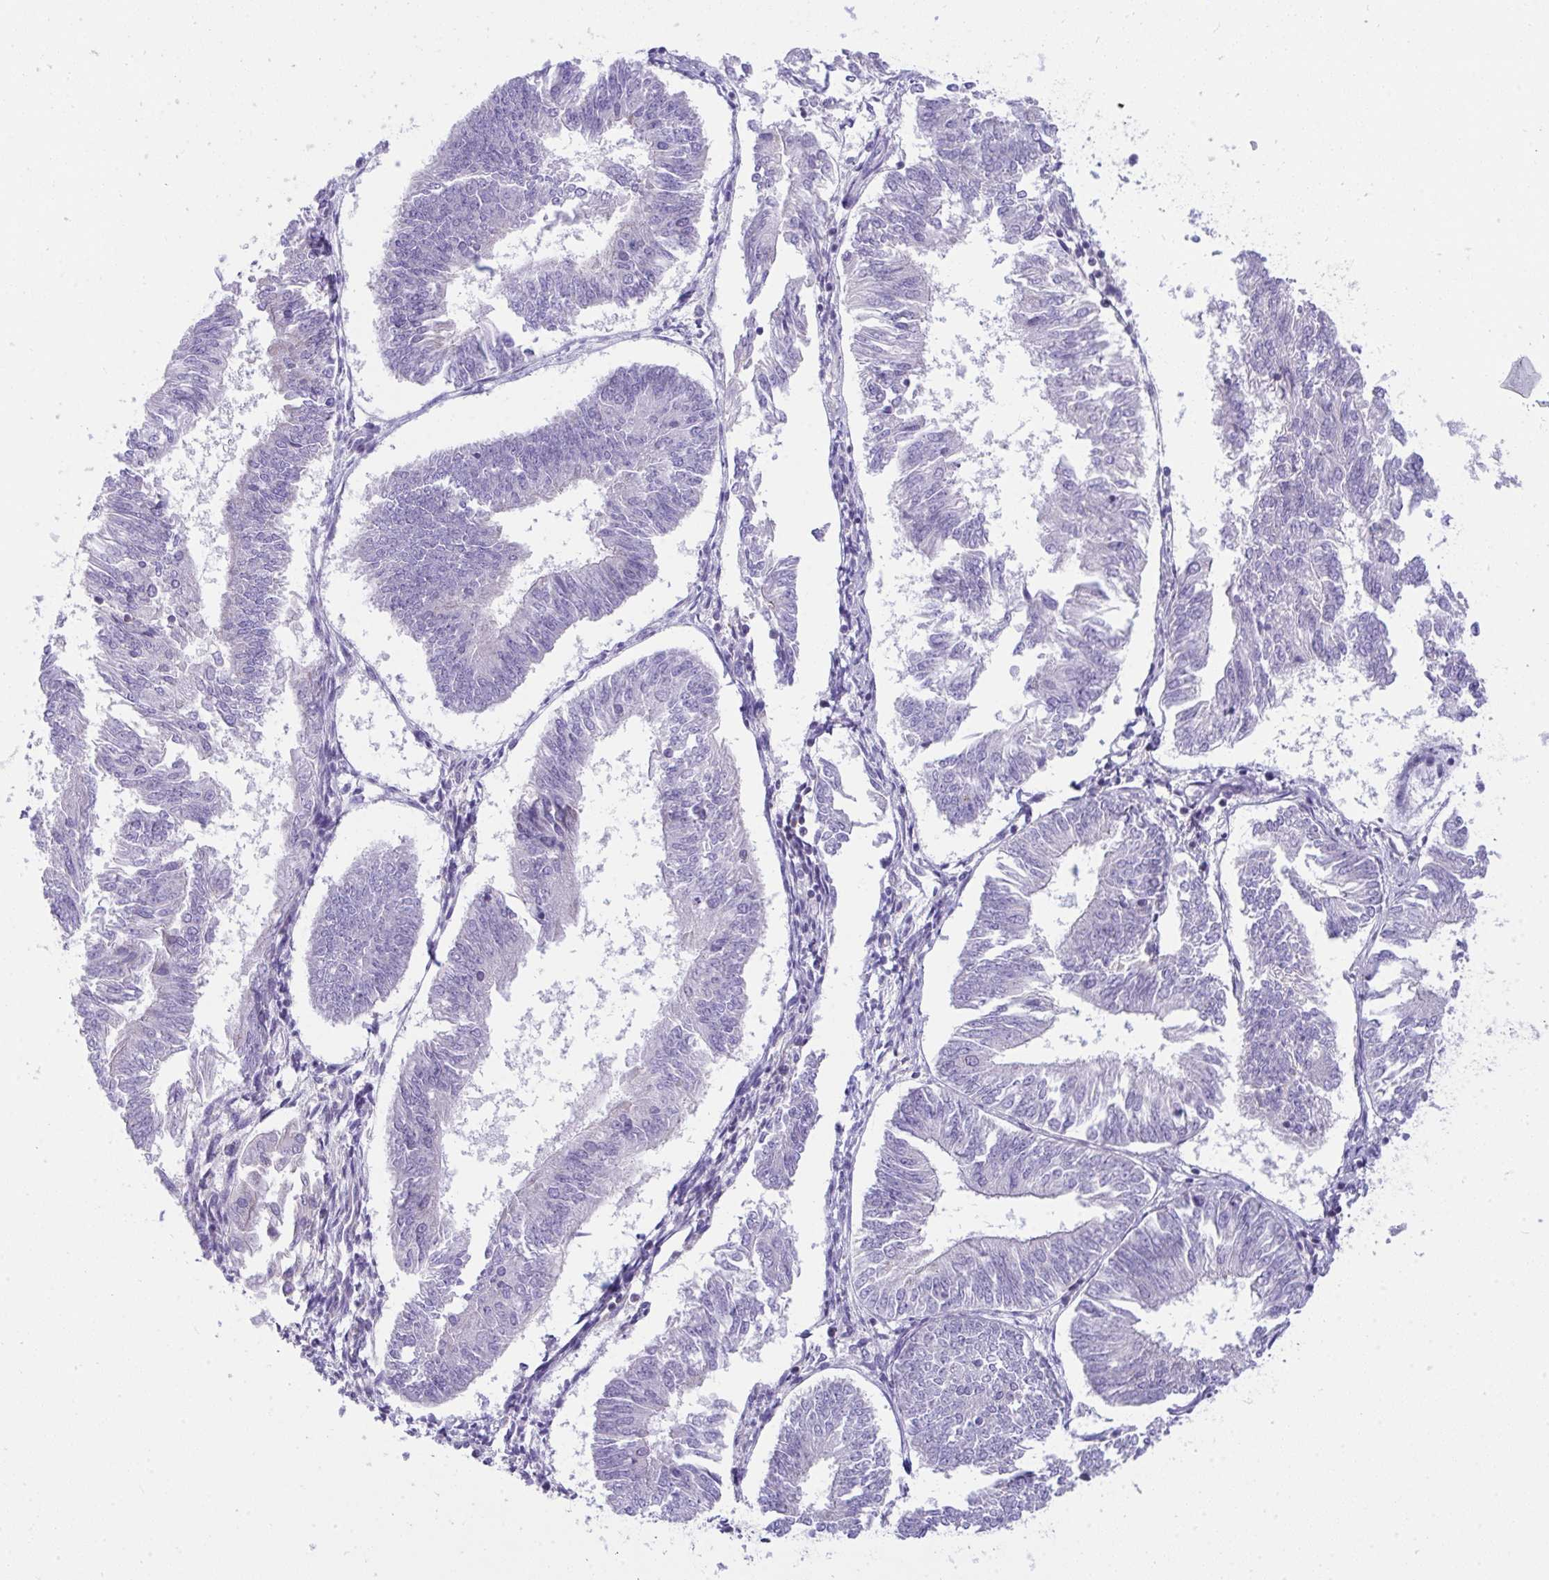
{"staining": {"intensity": "negative", "quantity": "none", "location": "none"}, "tissue": "endometrial cancer", "cell_type": "Tumor cells", "image_type": "cancer", "snomed": [{"axis": "morphology", "description": "Adenocarcinoma, NOS"}, {"axis": "topography", "description": "Endometrium"}], "caption": "Immunohistochemistry histopathology image of neoplastic tissue: endometrial cancer (adenocarcinoma) stained with DAB (3,3'-diaminobenzidine) displays no significant protein staining in tumor cells.", "gene": "PLA2G12B", "patient": {"sex": "female", "age": 58}}